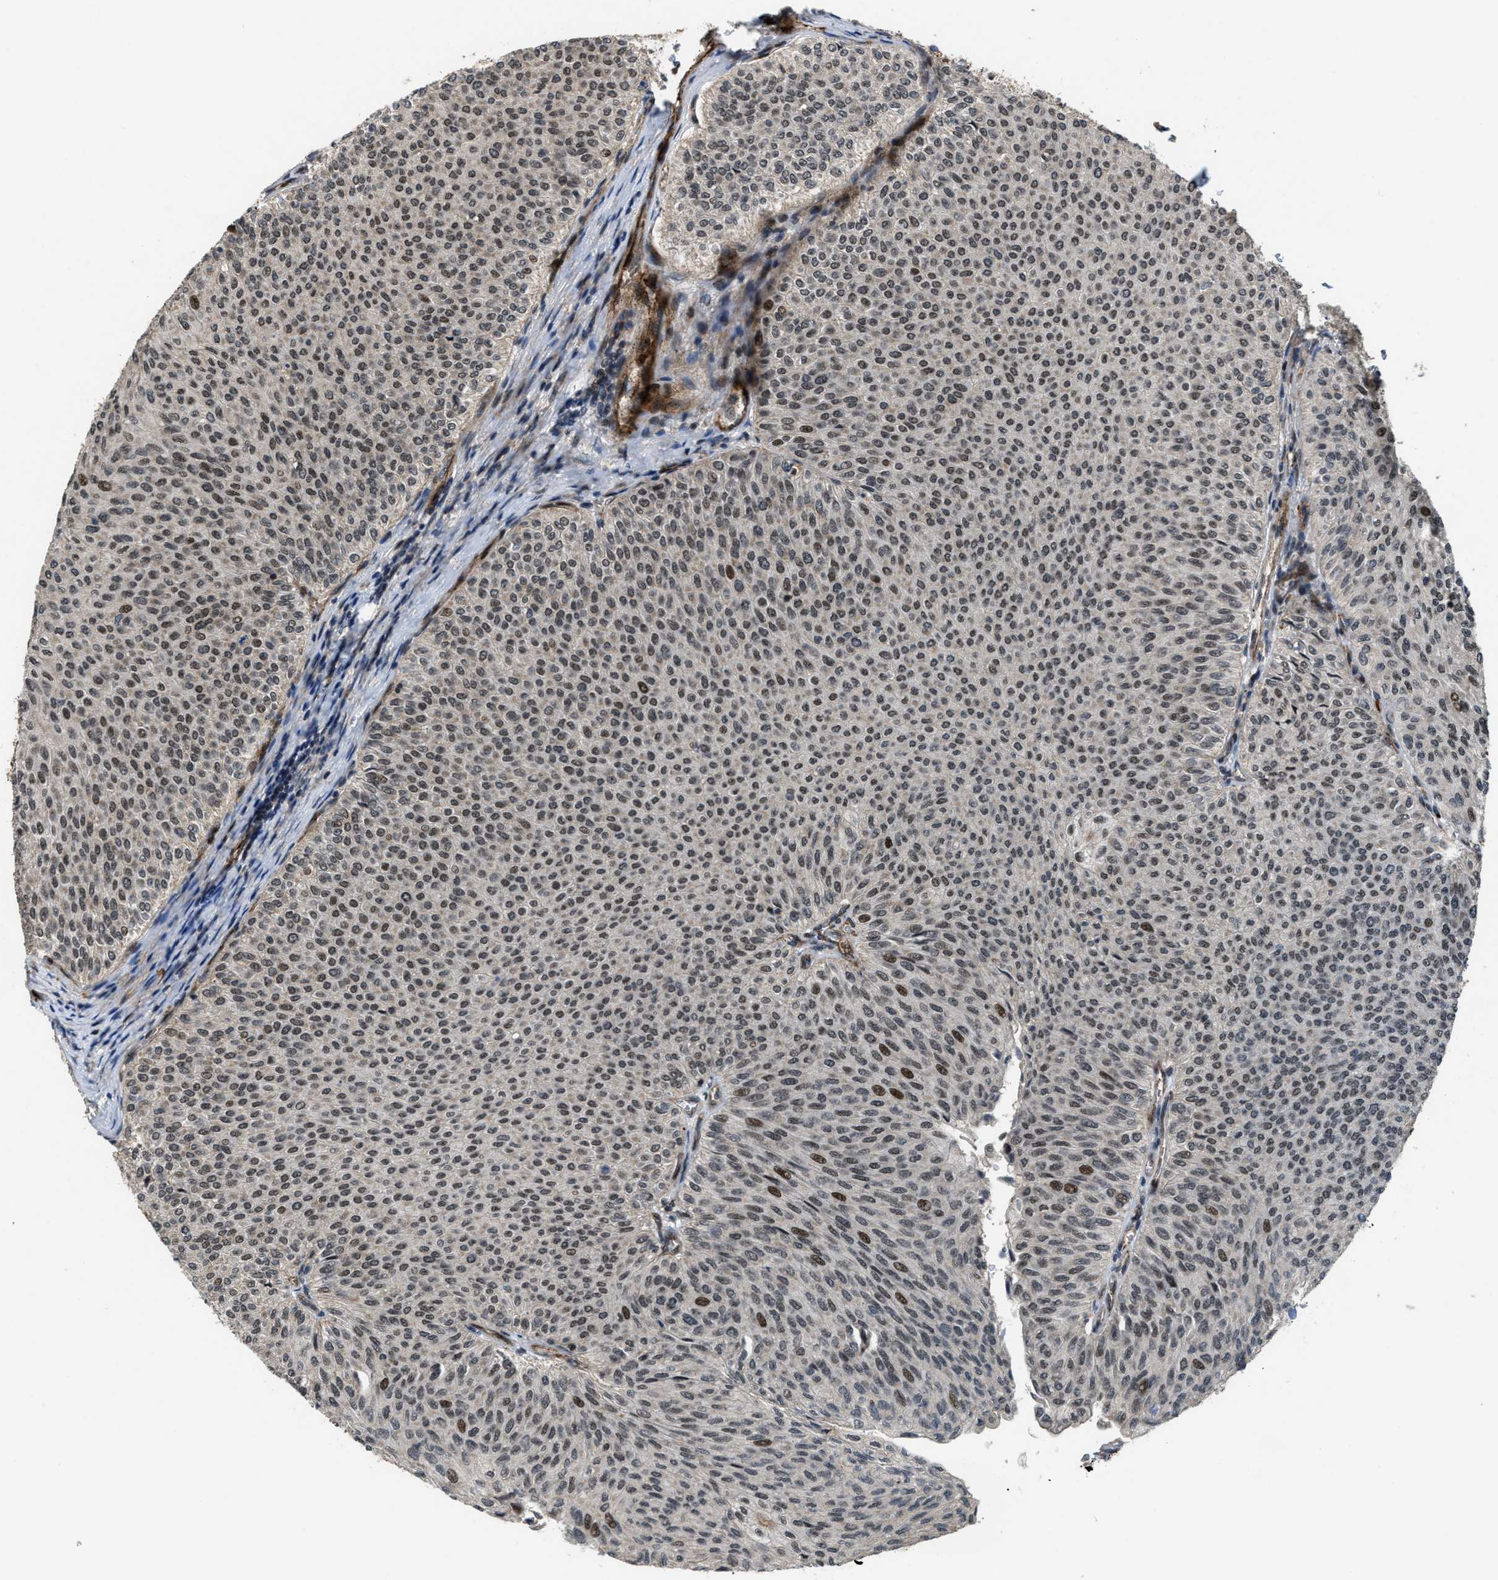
{"staining": {"intensity": "moderate", "quantity": ">75%", "location": "nuclear"}, "tissue": "urothelial cancer", "cell_type": "Tumor cells", "image_type": "cancer", "snomed": [{"axis": "morphology", "description": "Urothelial carcinoma, Low grade"}, {"axis": "topography", "description": "Urinary bladder"}], "caption": "Immunohistochemical staining of human urothelial cancer exhibits medium levels of moderate nuclear expression in approximately >75% of tumor cells.", "gene": "DPF2", "patient": {"sex": "male", "age": 78}}